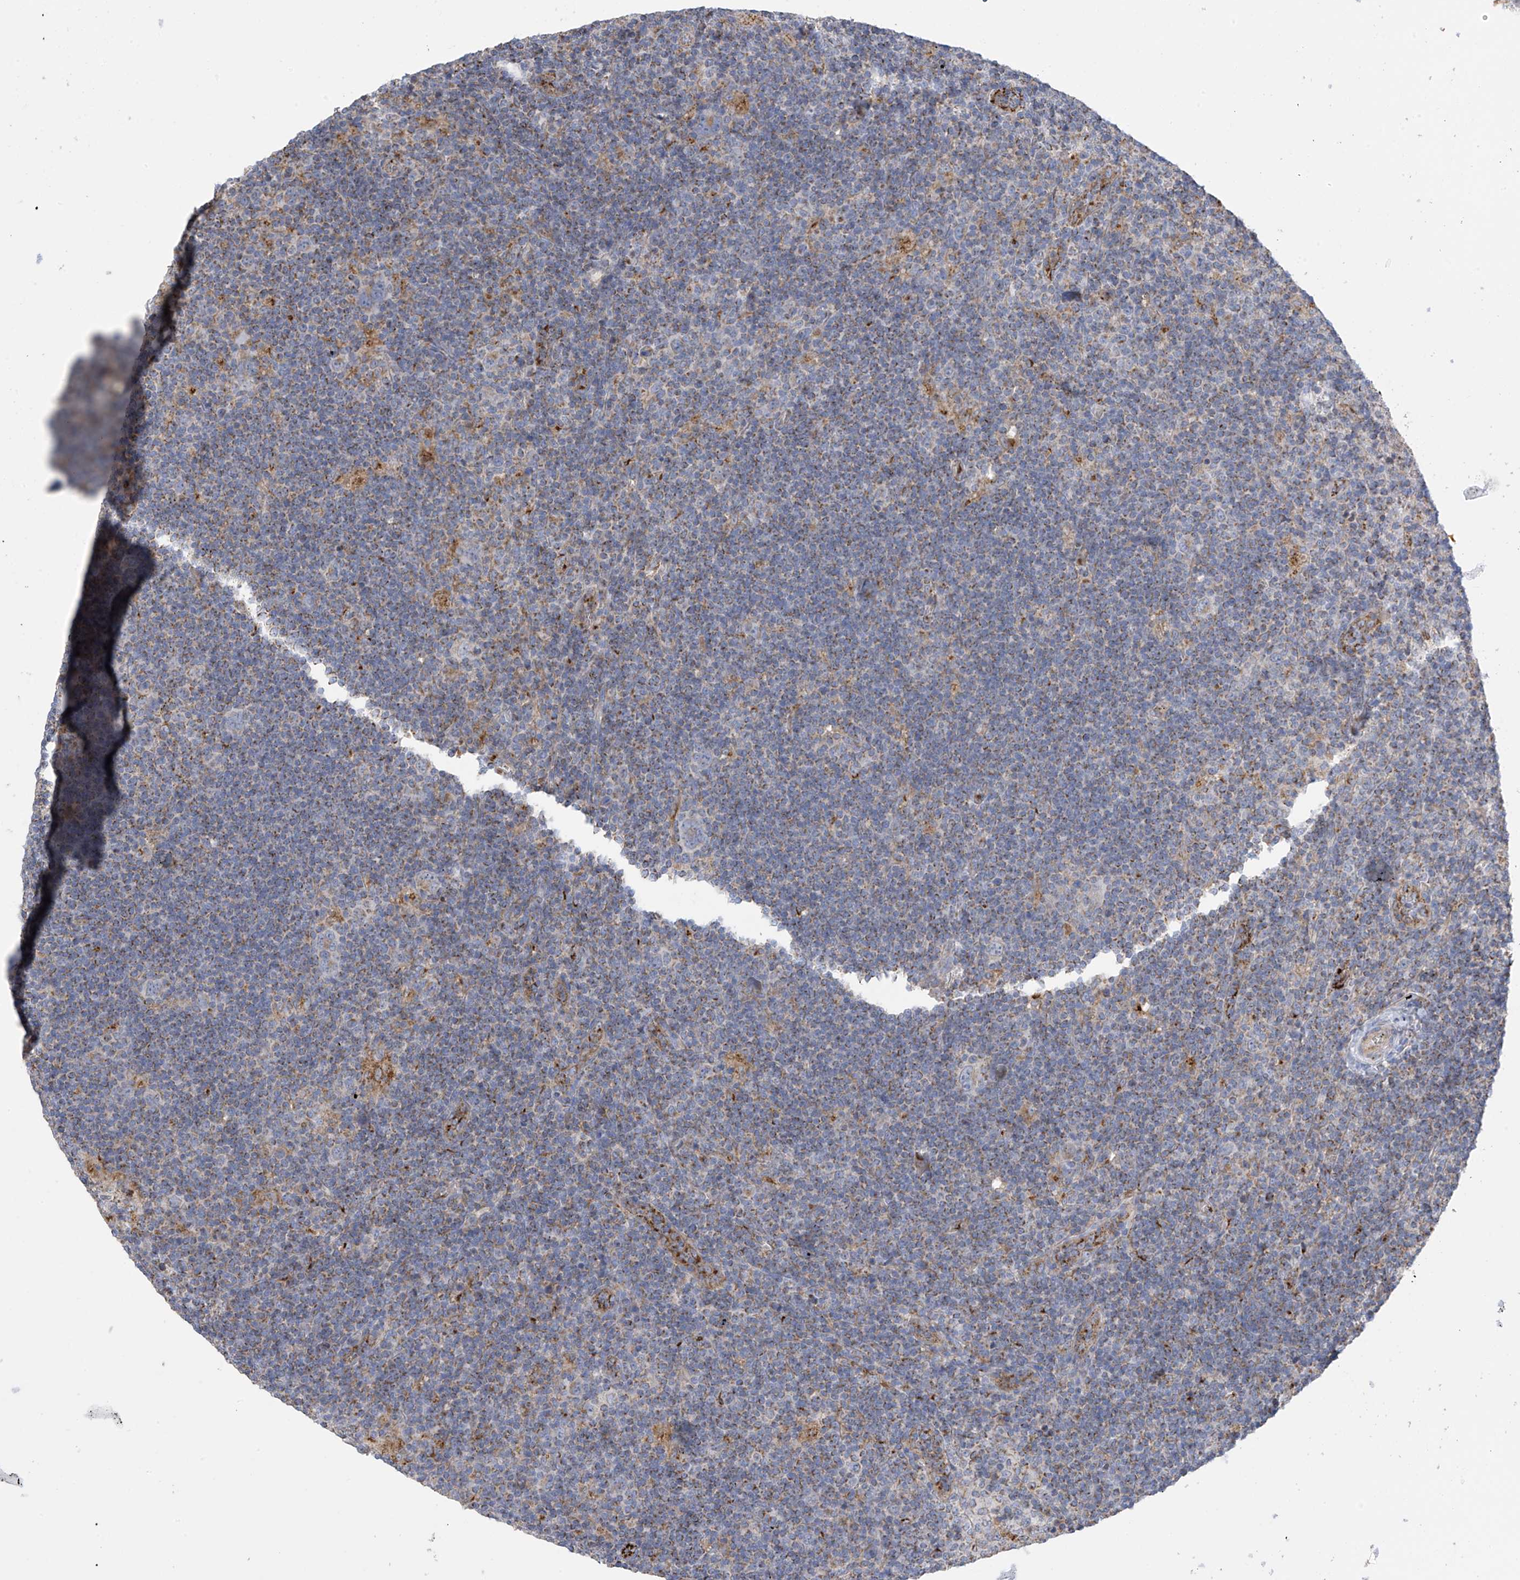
{"staining": {"intensity": "weak", "quantity": "<25%", "location": "cytoplasmic/membranous"}, "tissue": "lymphoma", "cell_type": "Tumor cells", "image_type": "cancer", "snomed": [{"axis": "morphology", "description": "Hodgkin's disease, NOS"}, {"axis": "topography", "description": "Lymph node"}], "caption": "DAB immunohistochemical staining of Hodgkin's disease exhibits no significant staining in tumor cells.", "gene": "ITM2B", "patient": {"sex": "female", "age": 57}}